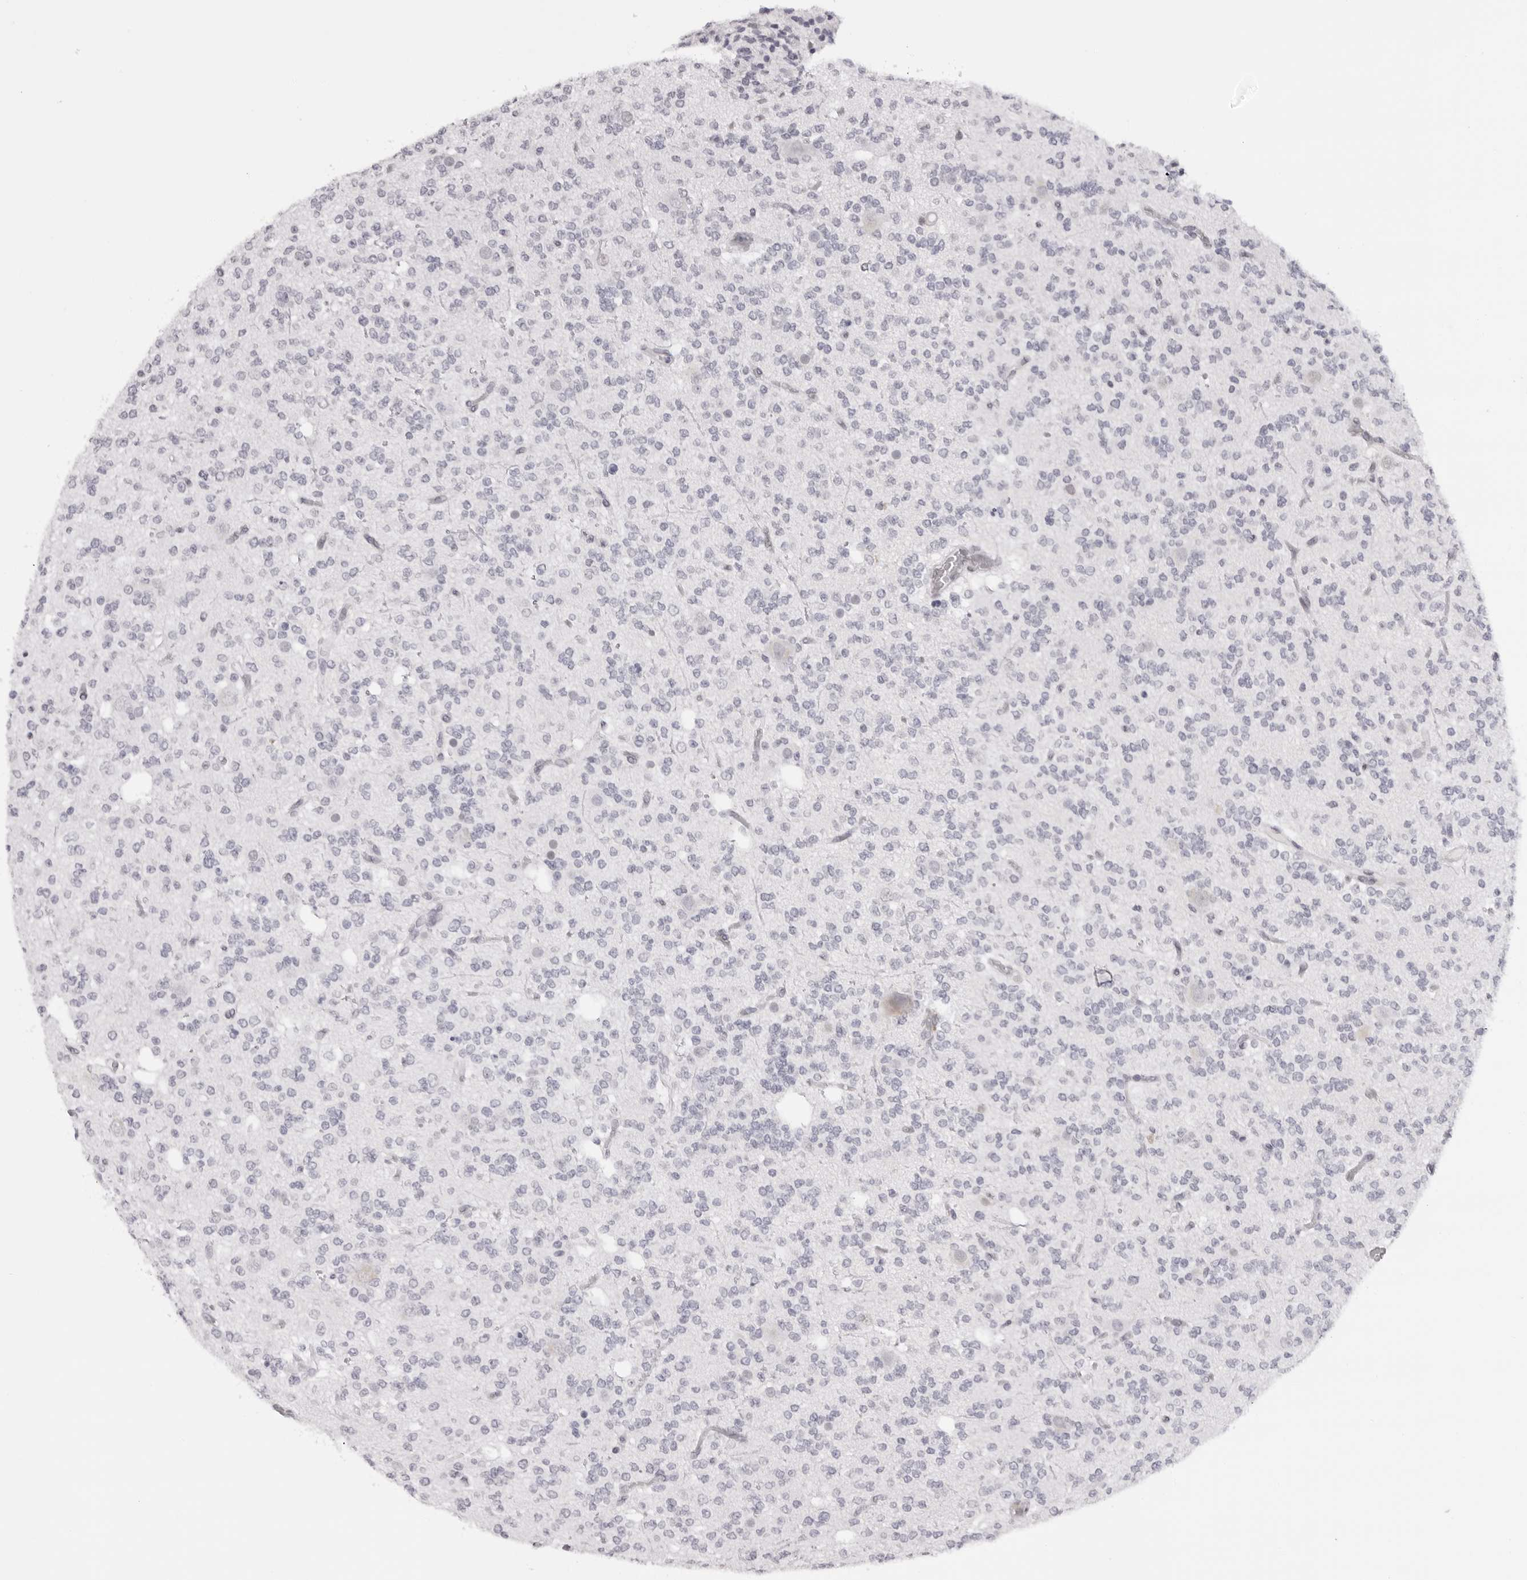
{"staining": {"intensity": "negative", "quantity": "none", "location": "none"}, "tissue": "glioma", "cell_type": "Tumor cells", "image_type": "cancer", "snomed": [{"axis": "morphology", "description": "Glioma, malignant, Low grade"}, {"axis": "topography", "description": "Brain"}], "caption": "A micrograph of human glioma is negative for staining in tumor cells.", "gene": "MAFK", "patient": {"sex": "male", "age": 38}}